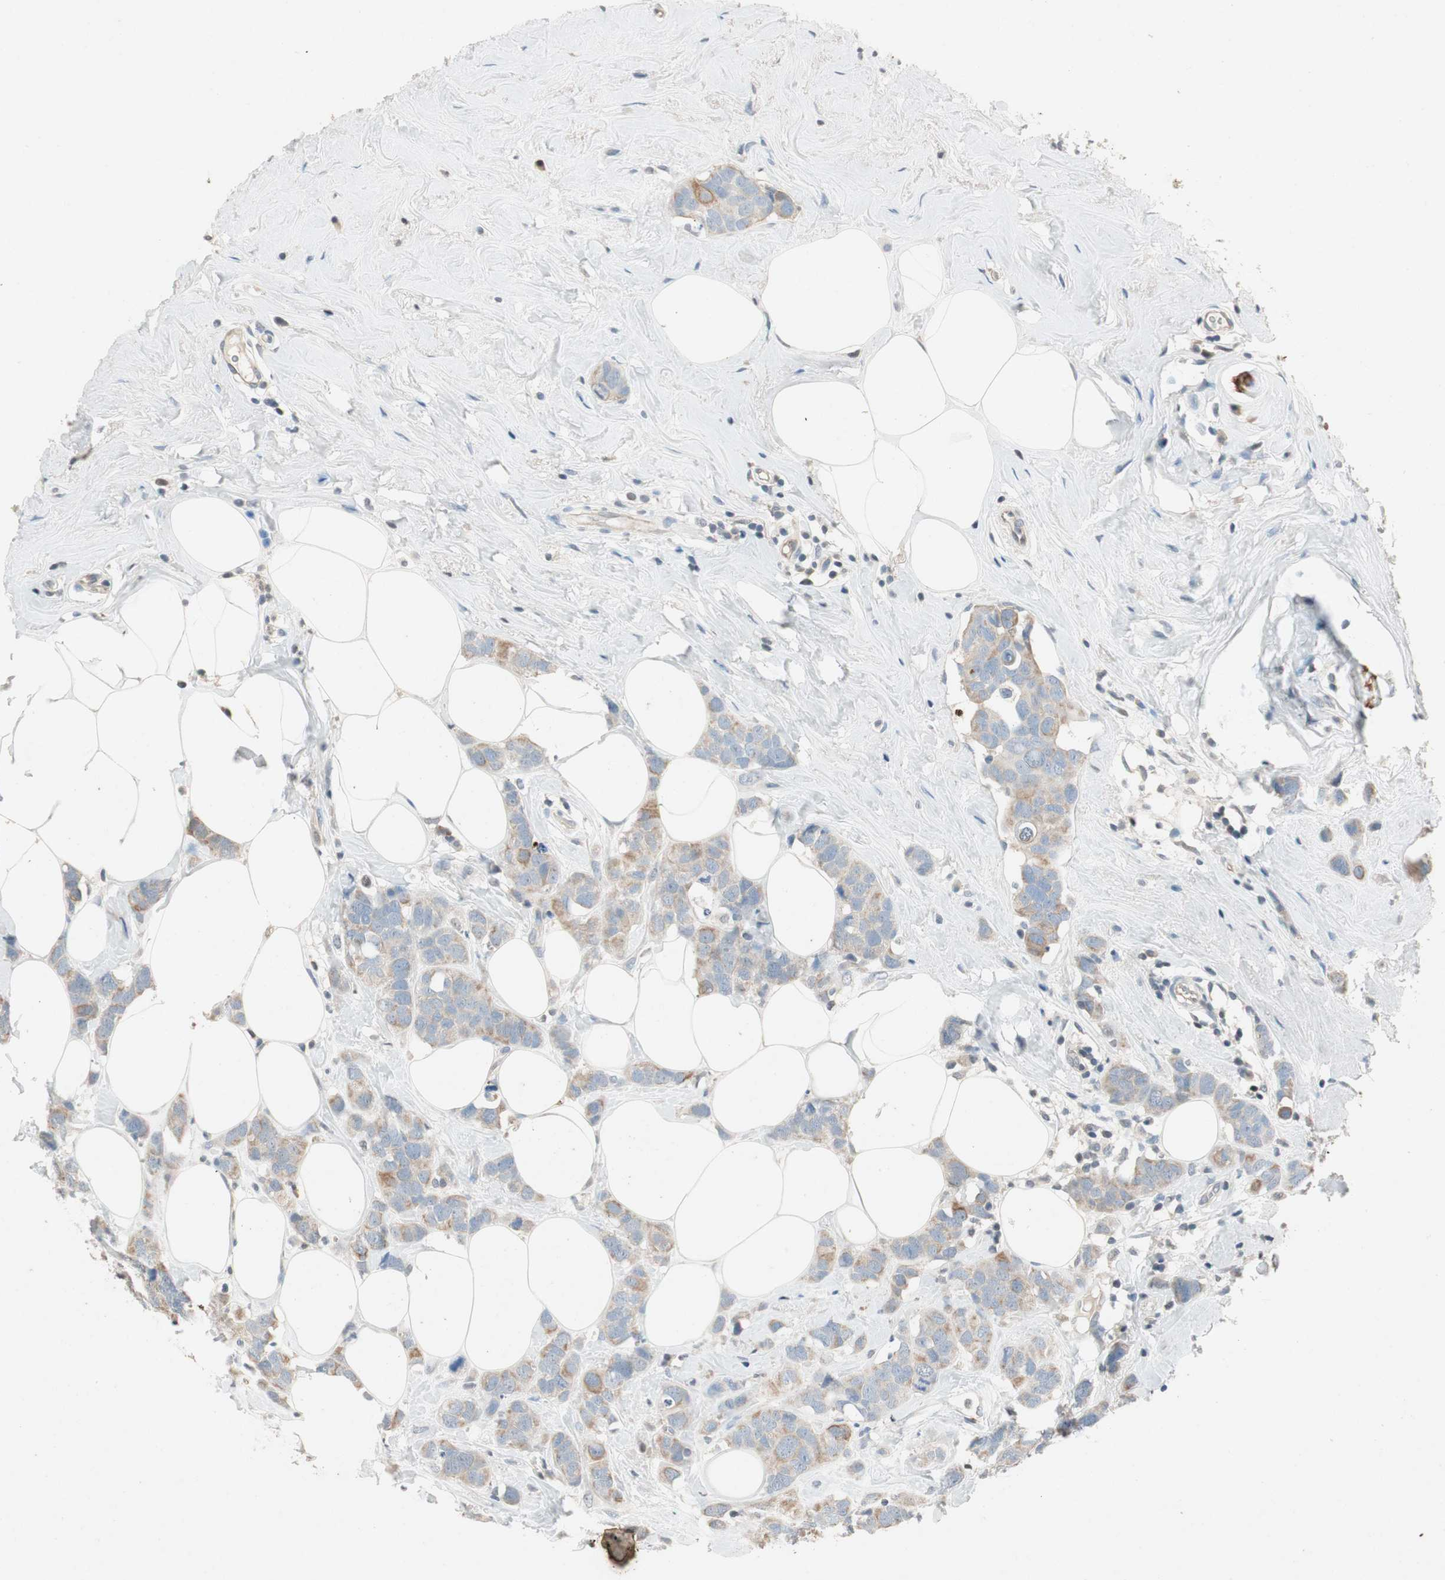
{"staining": {"intensity": "weak", "quantity": ">75%", "location": "cytoplasmic/membranous"}, "tissue": "breast cancer", "cell_type": "Tumor cells", "image_type": "cancer", "snomed": [{"axis": "morphology", "description": "Normal tissue, NOS"}, {"axis": "morphology", "description": "Duct carcinoma"}, {"axis": "topography", "description": "Breast"}], "caption": "A high-resolution micrograph shows IHC staining of breast cancer, which demonstrates weak cytoplasmic/membranous expression in about >75% of tumor cells.", "gene": "SERPINB5", "patient": {"sex": "female", "age": 50}}